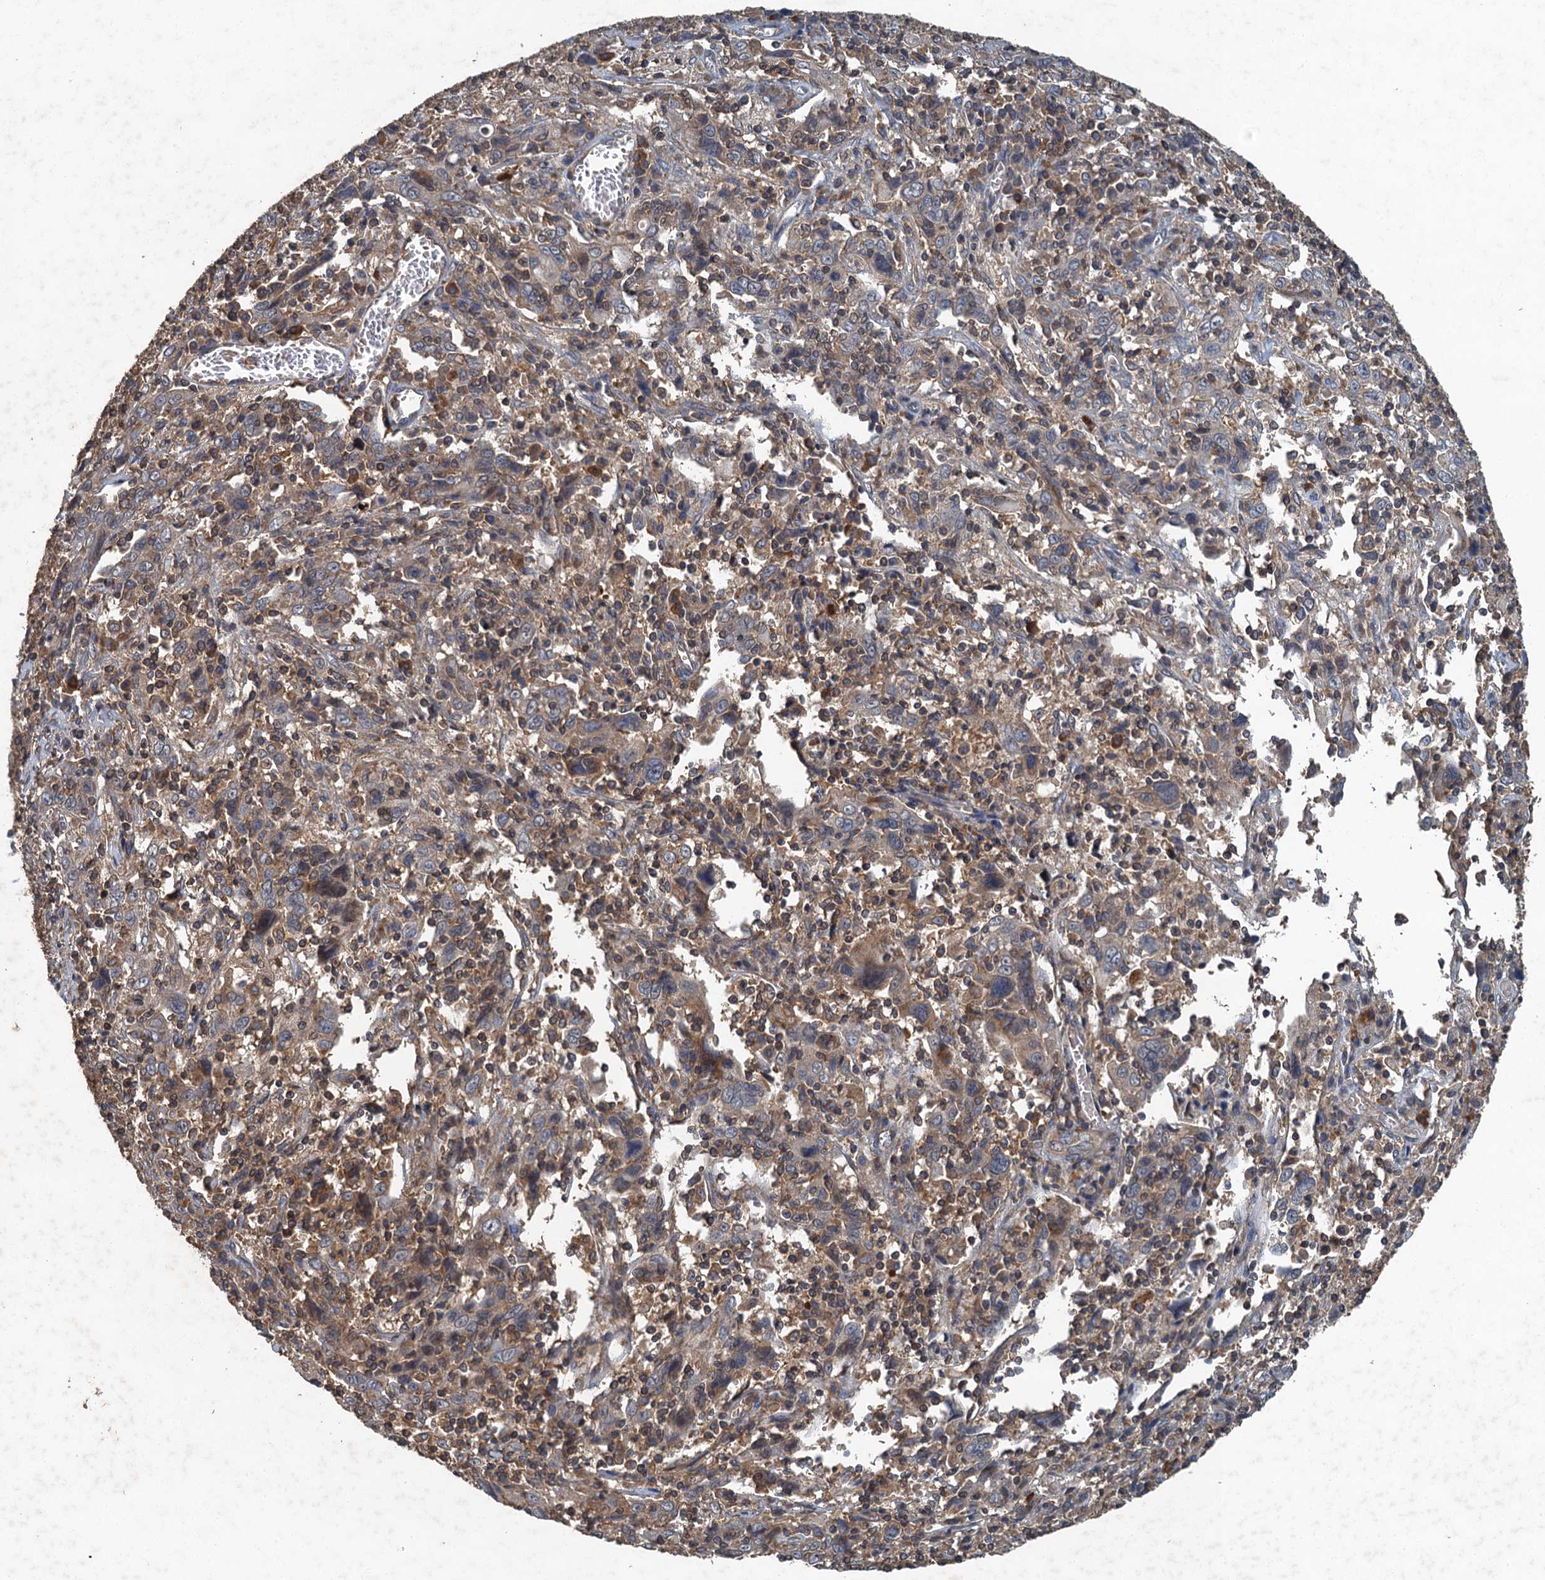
{"staining": {"intensity": "weak", "quantity": "<25%", "location": "cytoplasmic/membranous"}, "tissue": "cervical cancer", "cell_type": "Tumor cells", "image_type": "cancer", "snomed": [{"axis": "morphology", "description": "Squamous cell carcinoma, NOS"}, {"axis": "topography", "description": "Cervix"}], "caption": "Immunohistochemistry (IHC) photomicrograph of neoplastic tissue: human cervical squamous cell carcinoma stained with DAB (3,3'-diaminobenzidine) demonstrates no significant protein staining in tumor cells.", "gene": "BORCS5", "patient": {"sex": "female", "age": 46}}